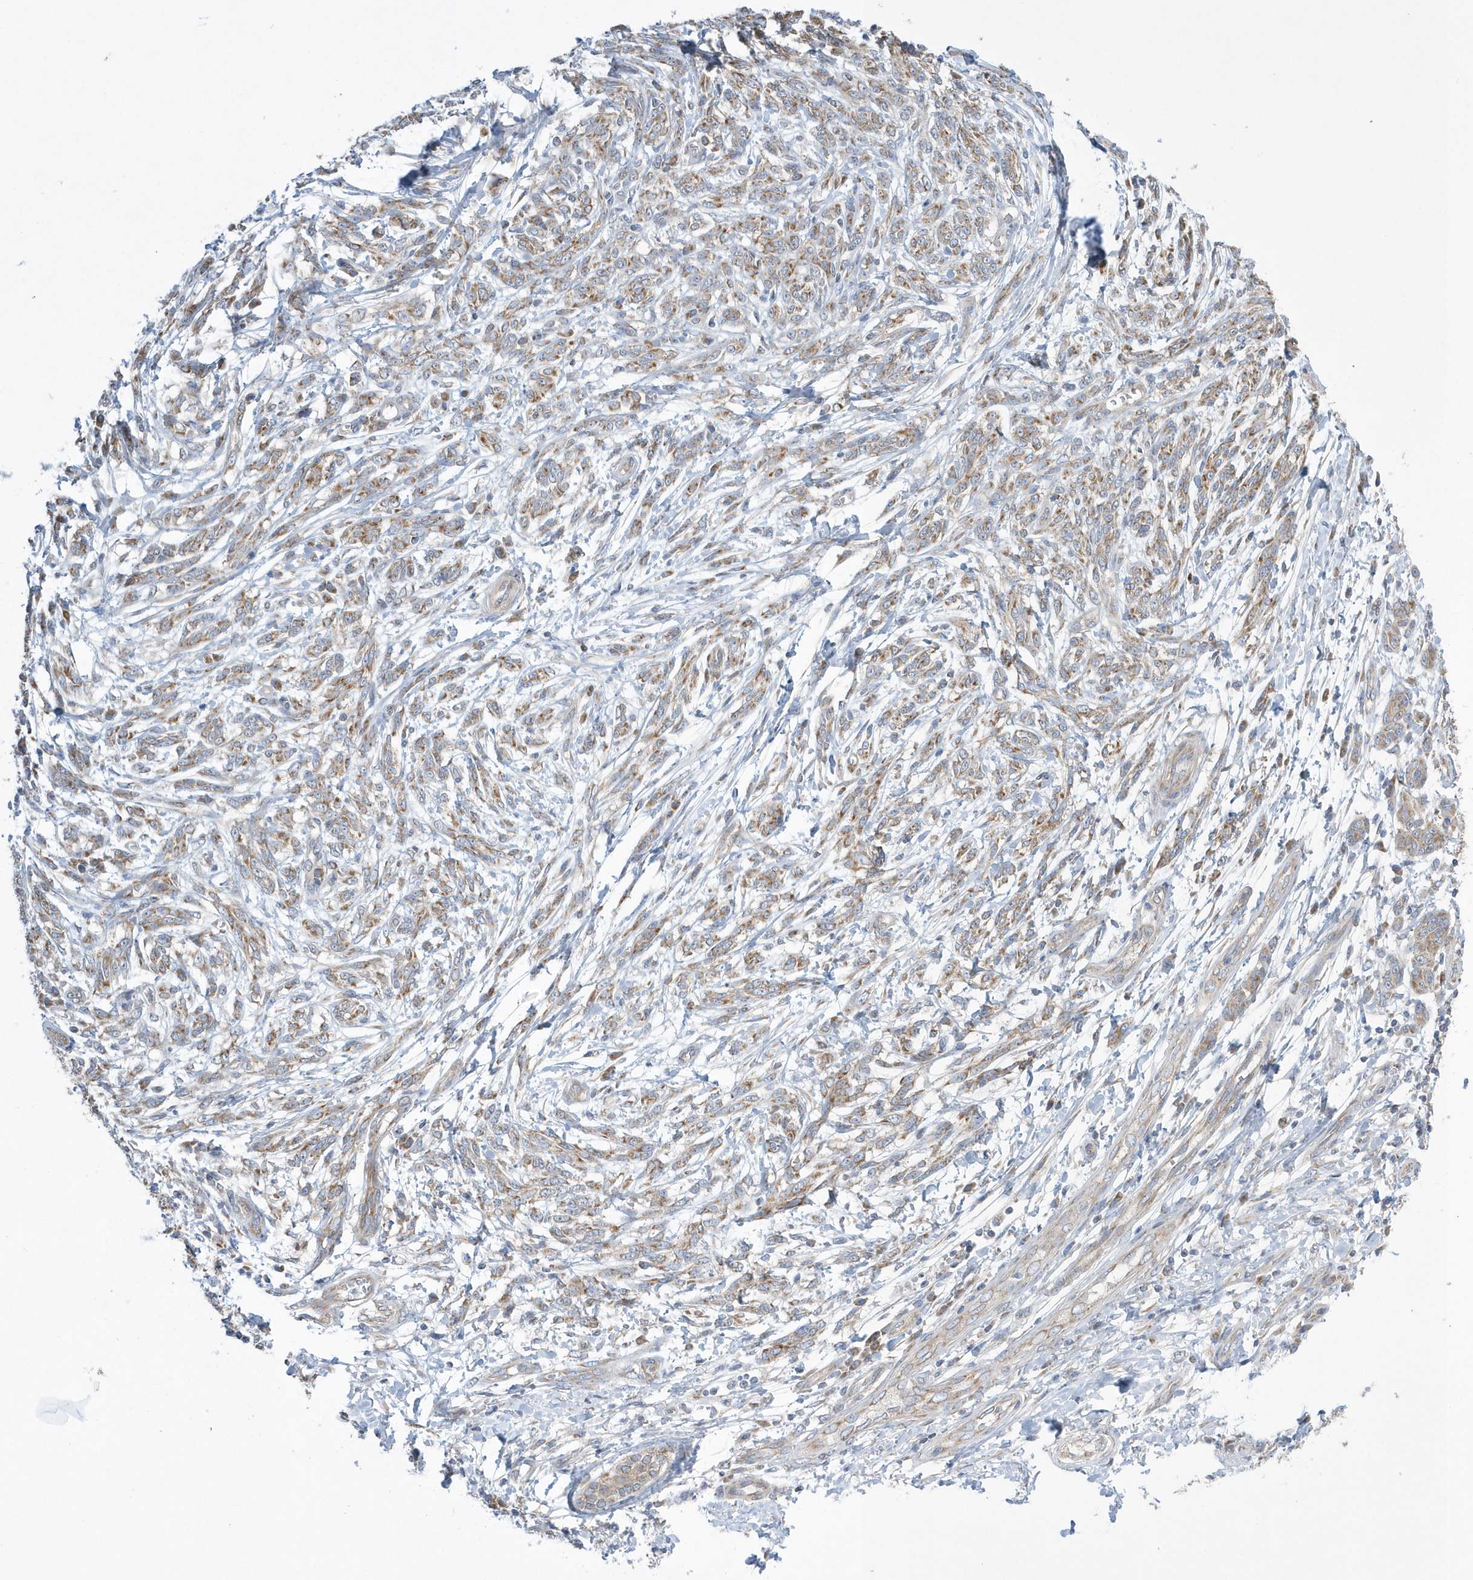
{"staining": {"intensity": "moderate", "quantity": "25%-75%", "location": "cytoplasmic/membranous"}, "tissue": "melanoma", "cell_type": "Tumor cells", "image_type": "cancer", "snomed": [{"axis": "morphology", "description": "Malignant melanoma, NOS"}, {"axis": "topography", "description": "Skin"}], "caption": "IHC of human melanoma reveals medium levels of moderate cytoplasmic/membranous positivity in about 25%-75% of tumor cells.", "gene": "SPATA5", "patient": {"sex": "male", "age": 49}}